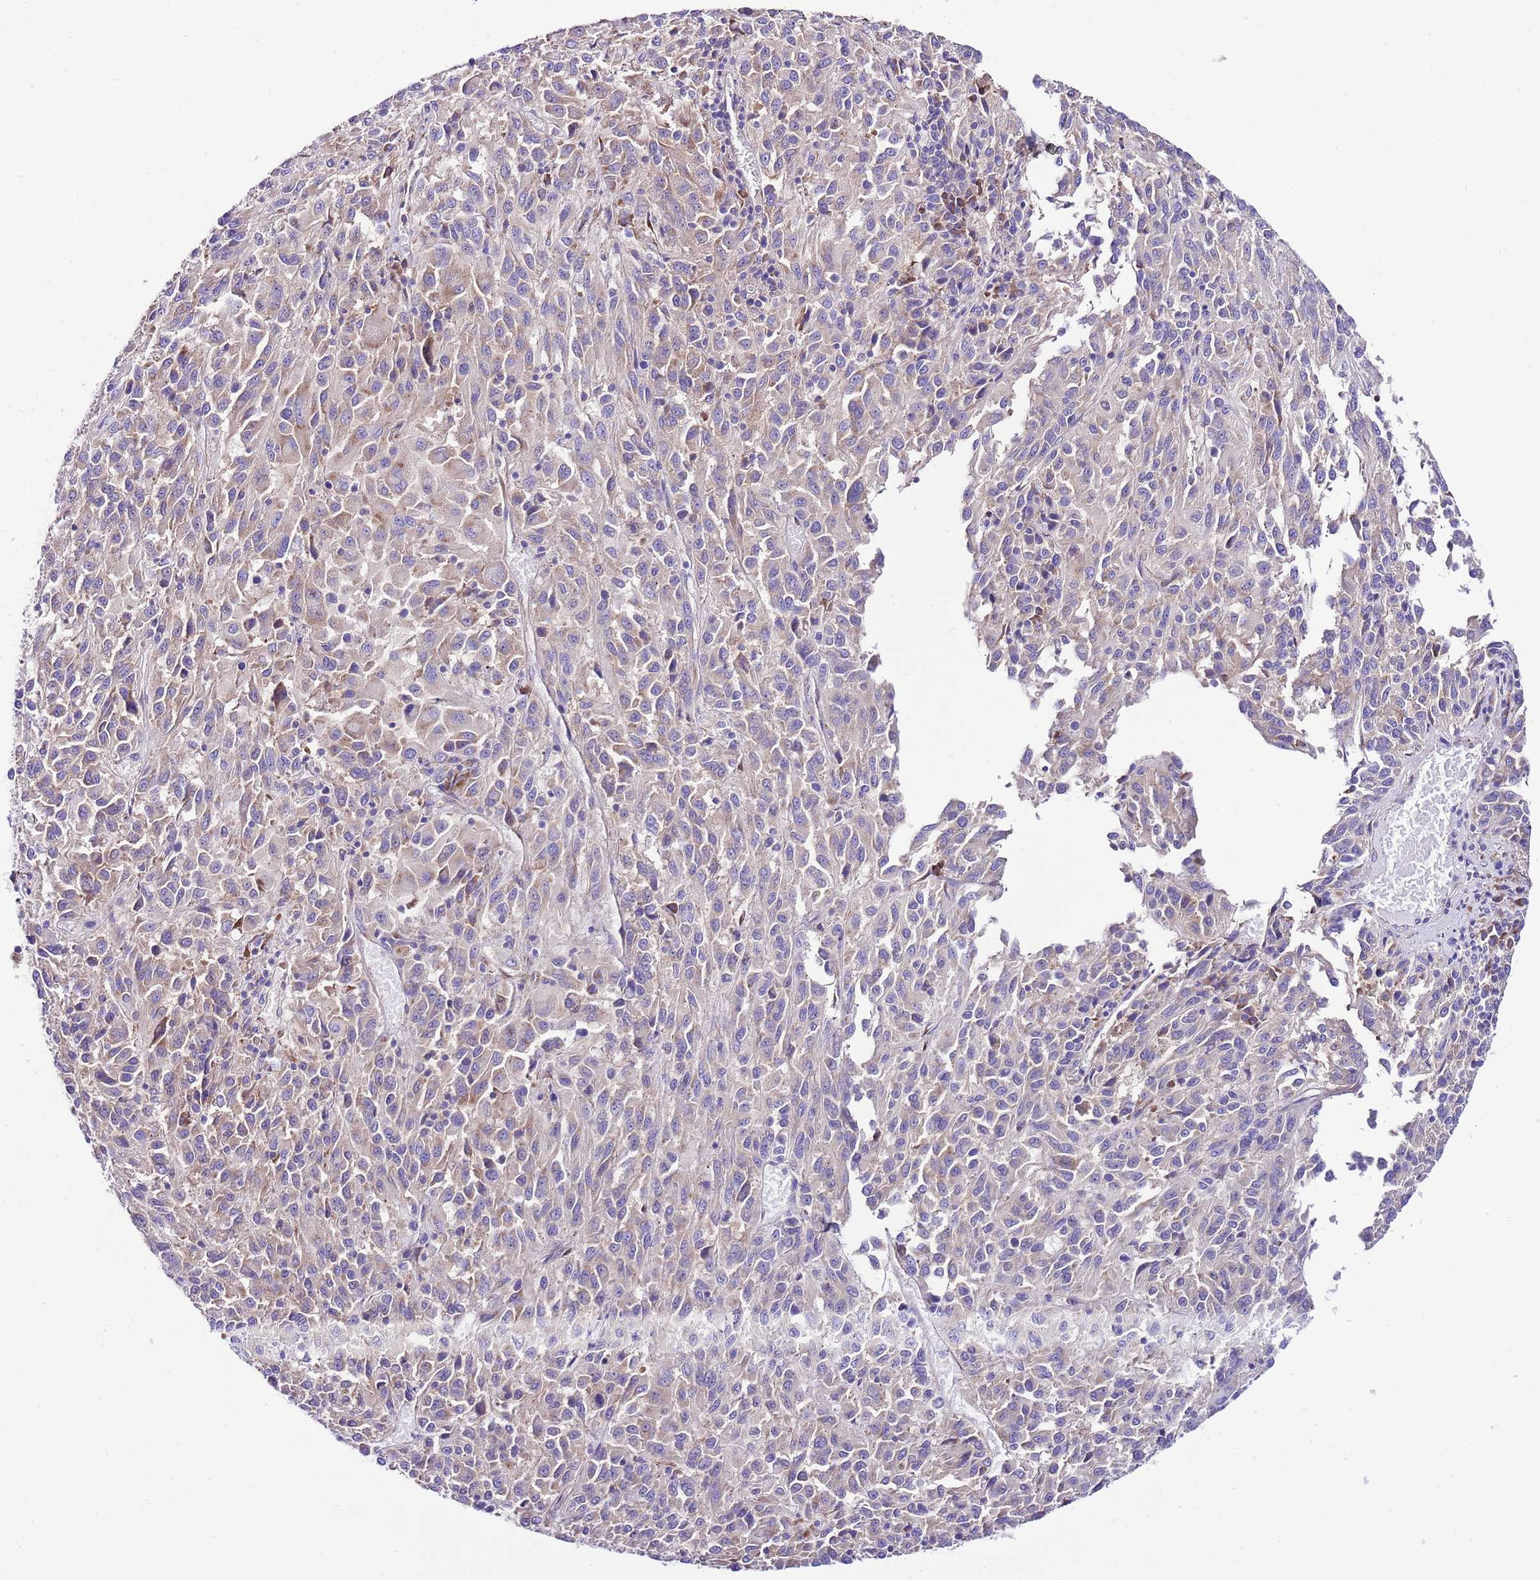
{"staining": {"intensity": "weak", "quantity": "<25%", "location": "cytoplasmic/membranous"}, "tissue": "melanoma", "cell_type": "Tumor cells", "image_type": "cancer", "snomed": [{"axis": "morphology", "description": "Malignant melanoma, Metastatic site"}, {"axis": "topography", "description": "Lung"}], "caption": "Micrograph shows no protein staining in tumor cells of melanoma tissue. (DAB (3,3'-diaminobenzidine) immunohistochemistry visualized using brightfield microscopy, high magnification).", "gene": "RPS10", "patient": {"sex": "male", "age": 64}}